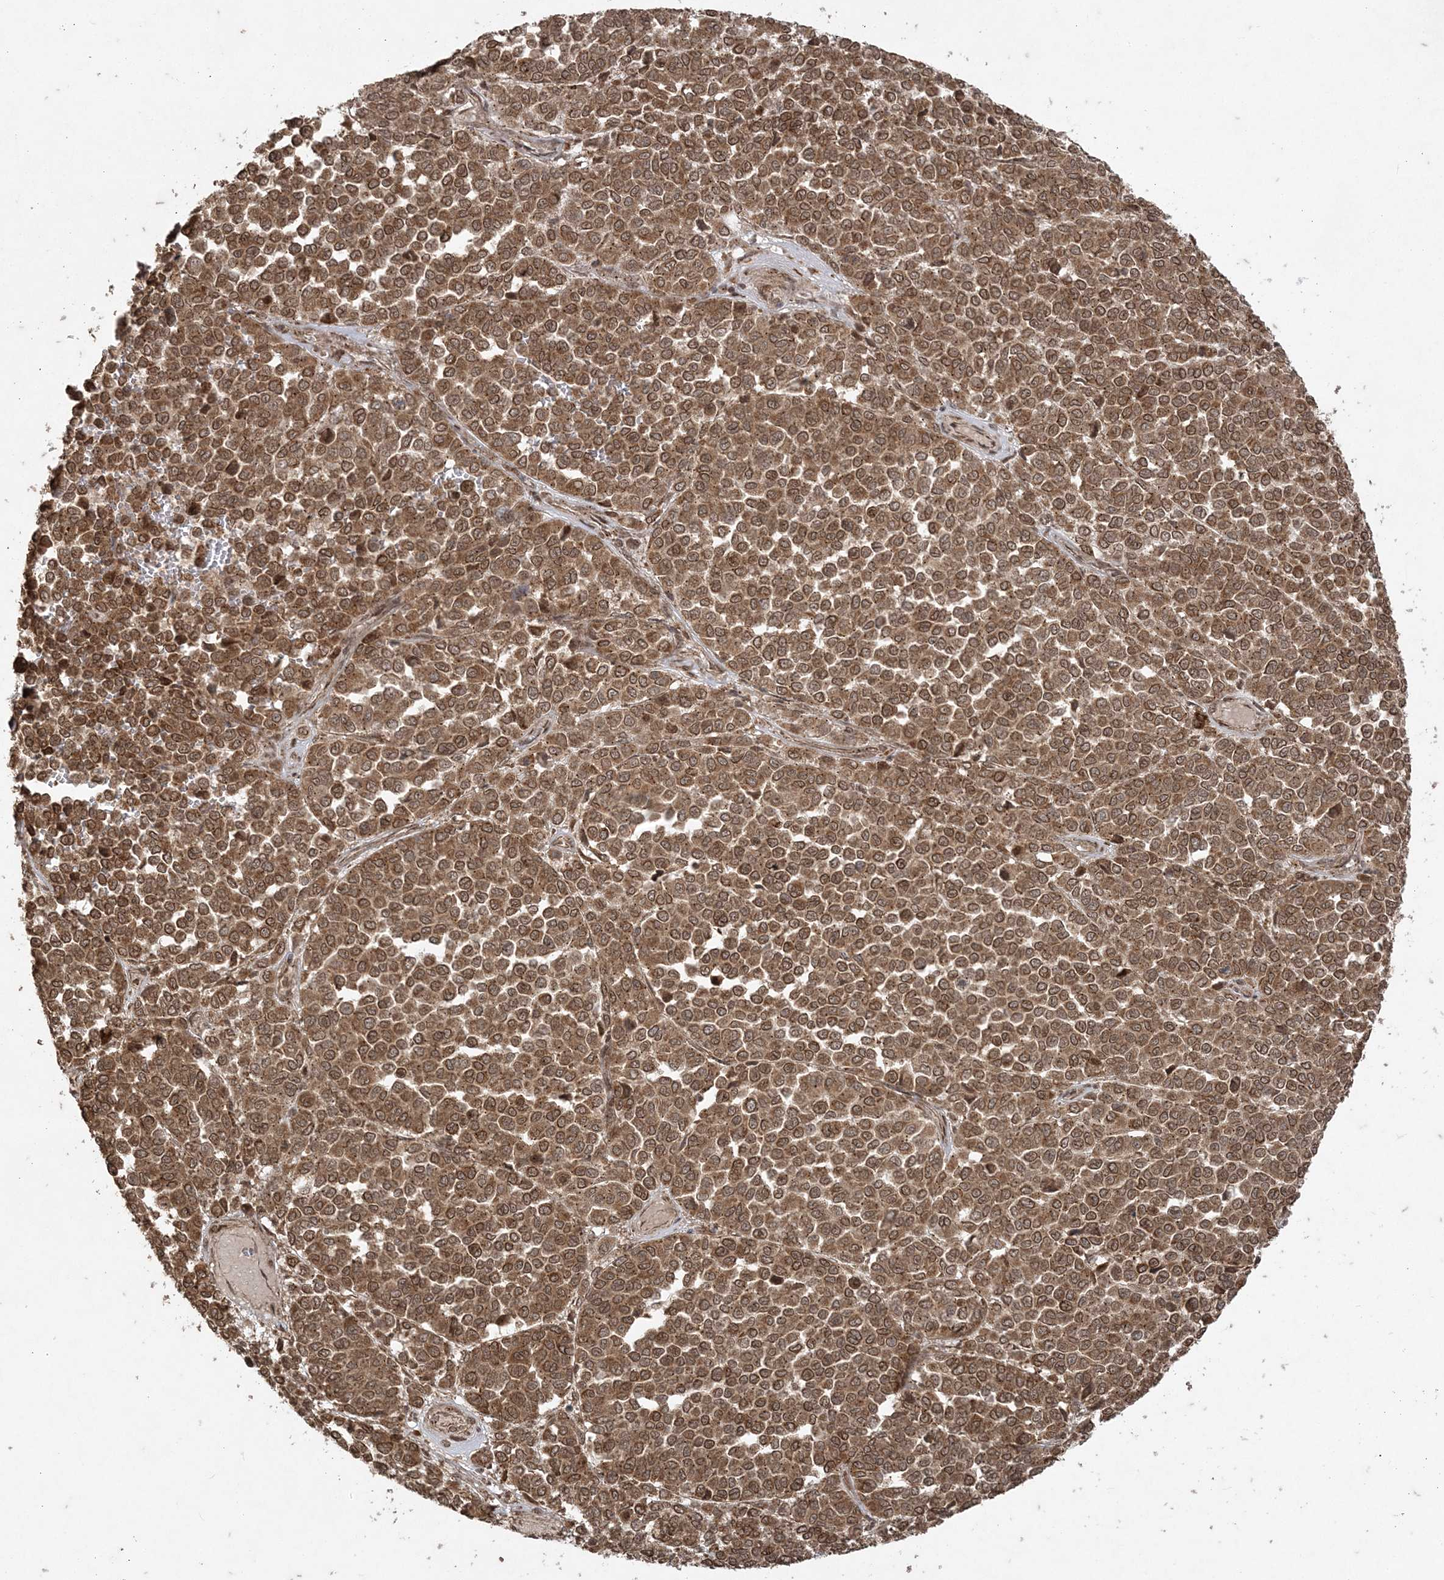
{"staining": {"intensity": "moderate", "quantity": ">75%", "location": "cytoplasmic/membranous,nuclear"}, "tissue": "melanoma", "cell_type": "Tumor cells", "image_type": "cancer", "snomed": [{"axis": "morphology", "description": "Malignant melanoma, Metastatic site"}, {"axis": "topography", "description": "Pancreas"}], "caption": "A micrograph showing moderate cytoplasmic/membranous and nuclear expression in about >75% of tumor cells in malignant melanoma (metastatic site), as visualized by brown immunohistochemical staining.", "gene": "RRAS", "patient": {"sex": "female", "age": 30}}